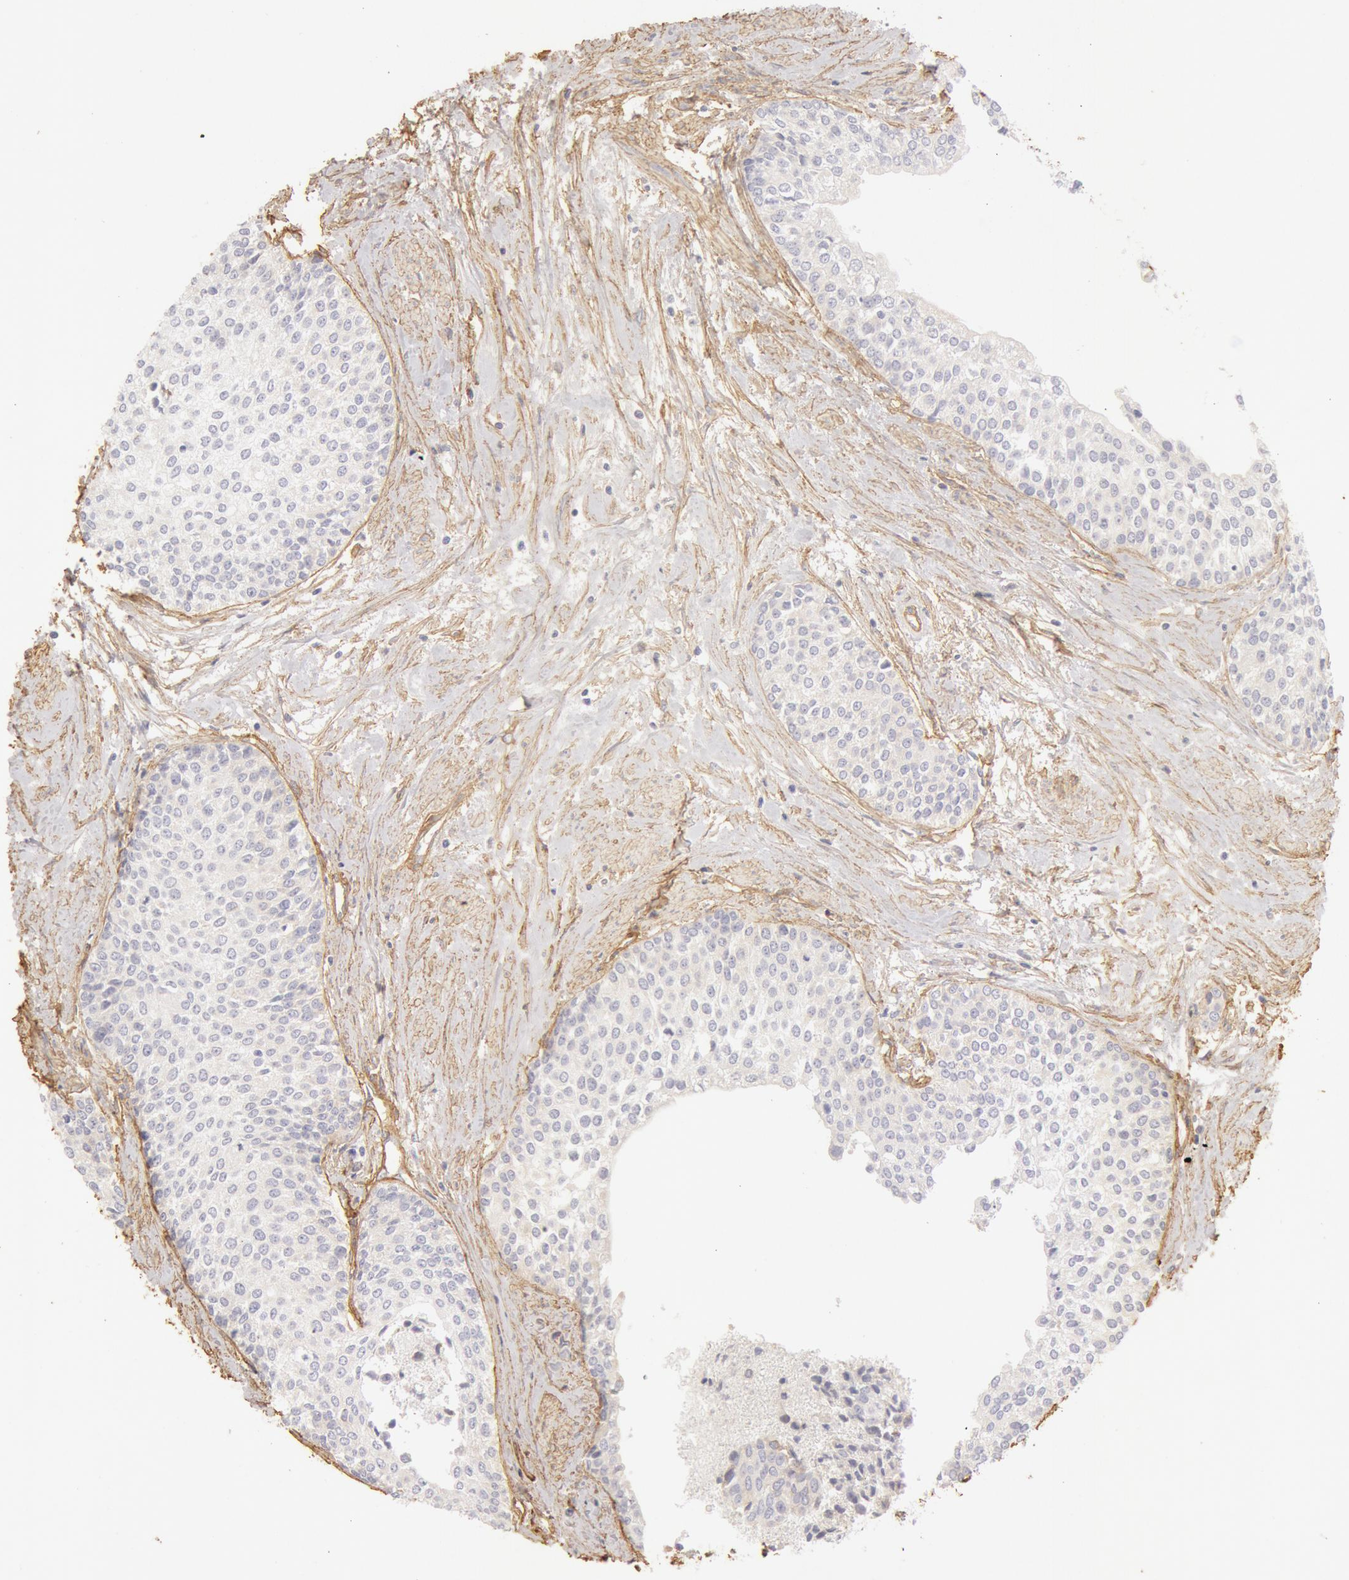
{"staining": {"intensity": "negative", "quantity": "none", "location": "none"}, "tissue": "urothelial cancer", "cell_type": "Tumor cells", "image_type": "cancer", "snomed": [{"axis": "morphology", "description": "Urothelial carcinoma, Low grade"}, {"axis": "topography", "description": "Urinary bladder"}], "caption": "Urothelial cancer was stained to show a protein in brown. There is no significant expression in tumor cells. Nuclei are stained in blue.", "gene": "COL4A1", "patient": {"sex": "female", "age": 73}}